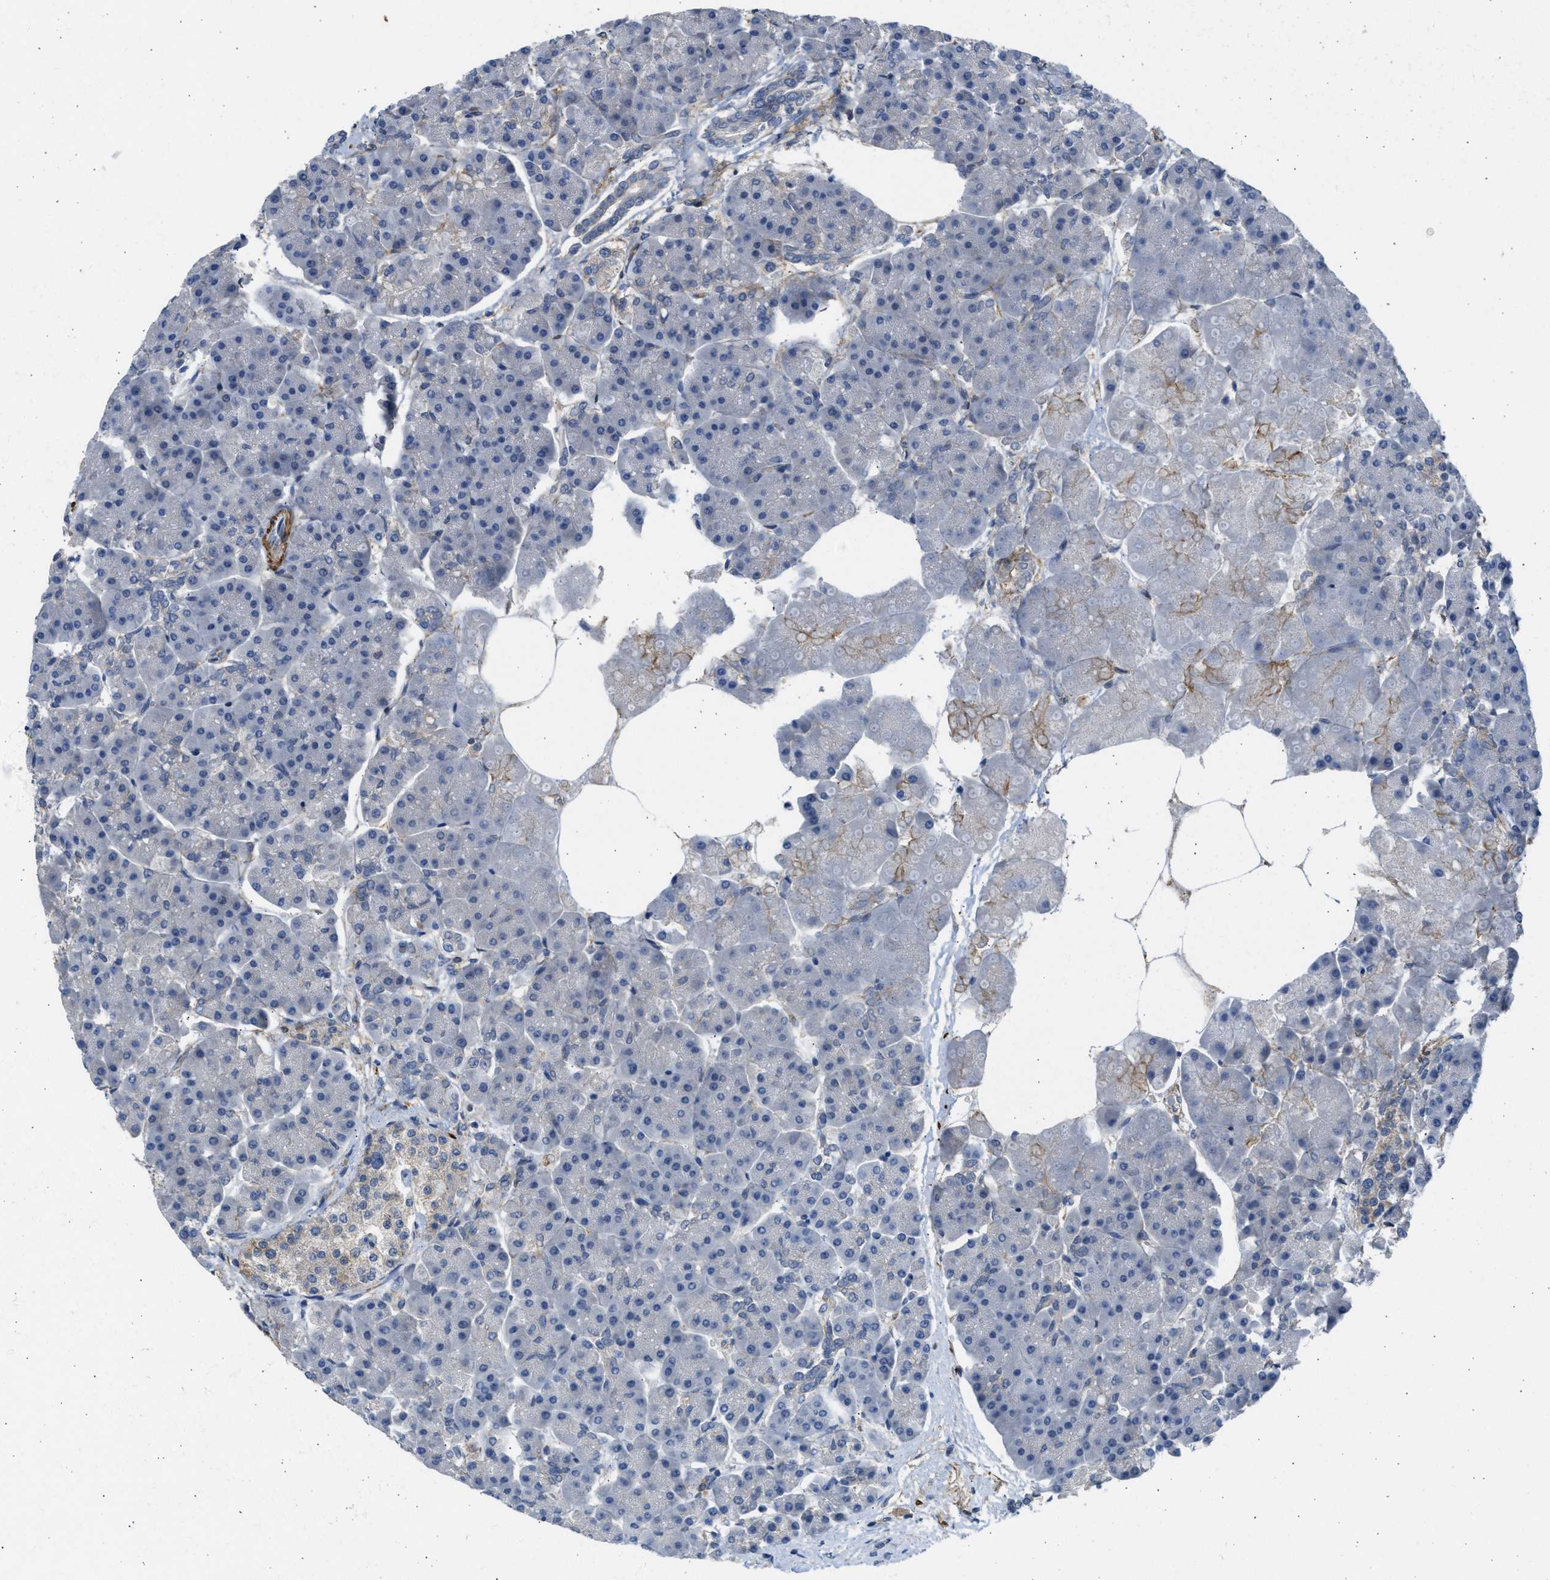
{"staining": {"intensity": "moderate", "quantity": "<25%", "location": "cytoplasmic/membranous"}, "tissue": "pancreas", "cell_type": "Exocrine glandular cells", "image_type": "normal", "snomed": [{"axis": "morphology", "description": "Normal tissue, NOS"}, {"axis": "topography", "description": "Pancreas"}], "caption": "IHC histopathology image of normal pancreas: human pancreas stained using immunohistochemistry (IHC) shows low levels of moderate protein expression localized specifically in the cytoplasmic/membranous of exocrine glandular cells, appearing as a cytoplasmic/membranous brown color.", "gene": "PCNX3", "patient": {"sex": "female", "age": 70}}